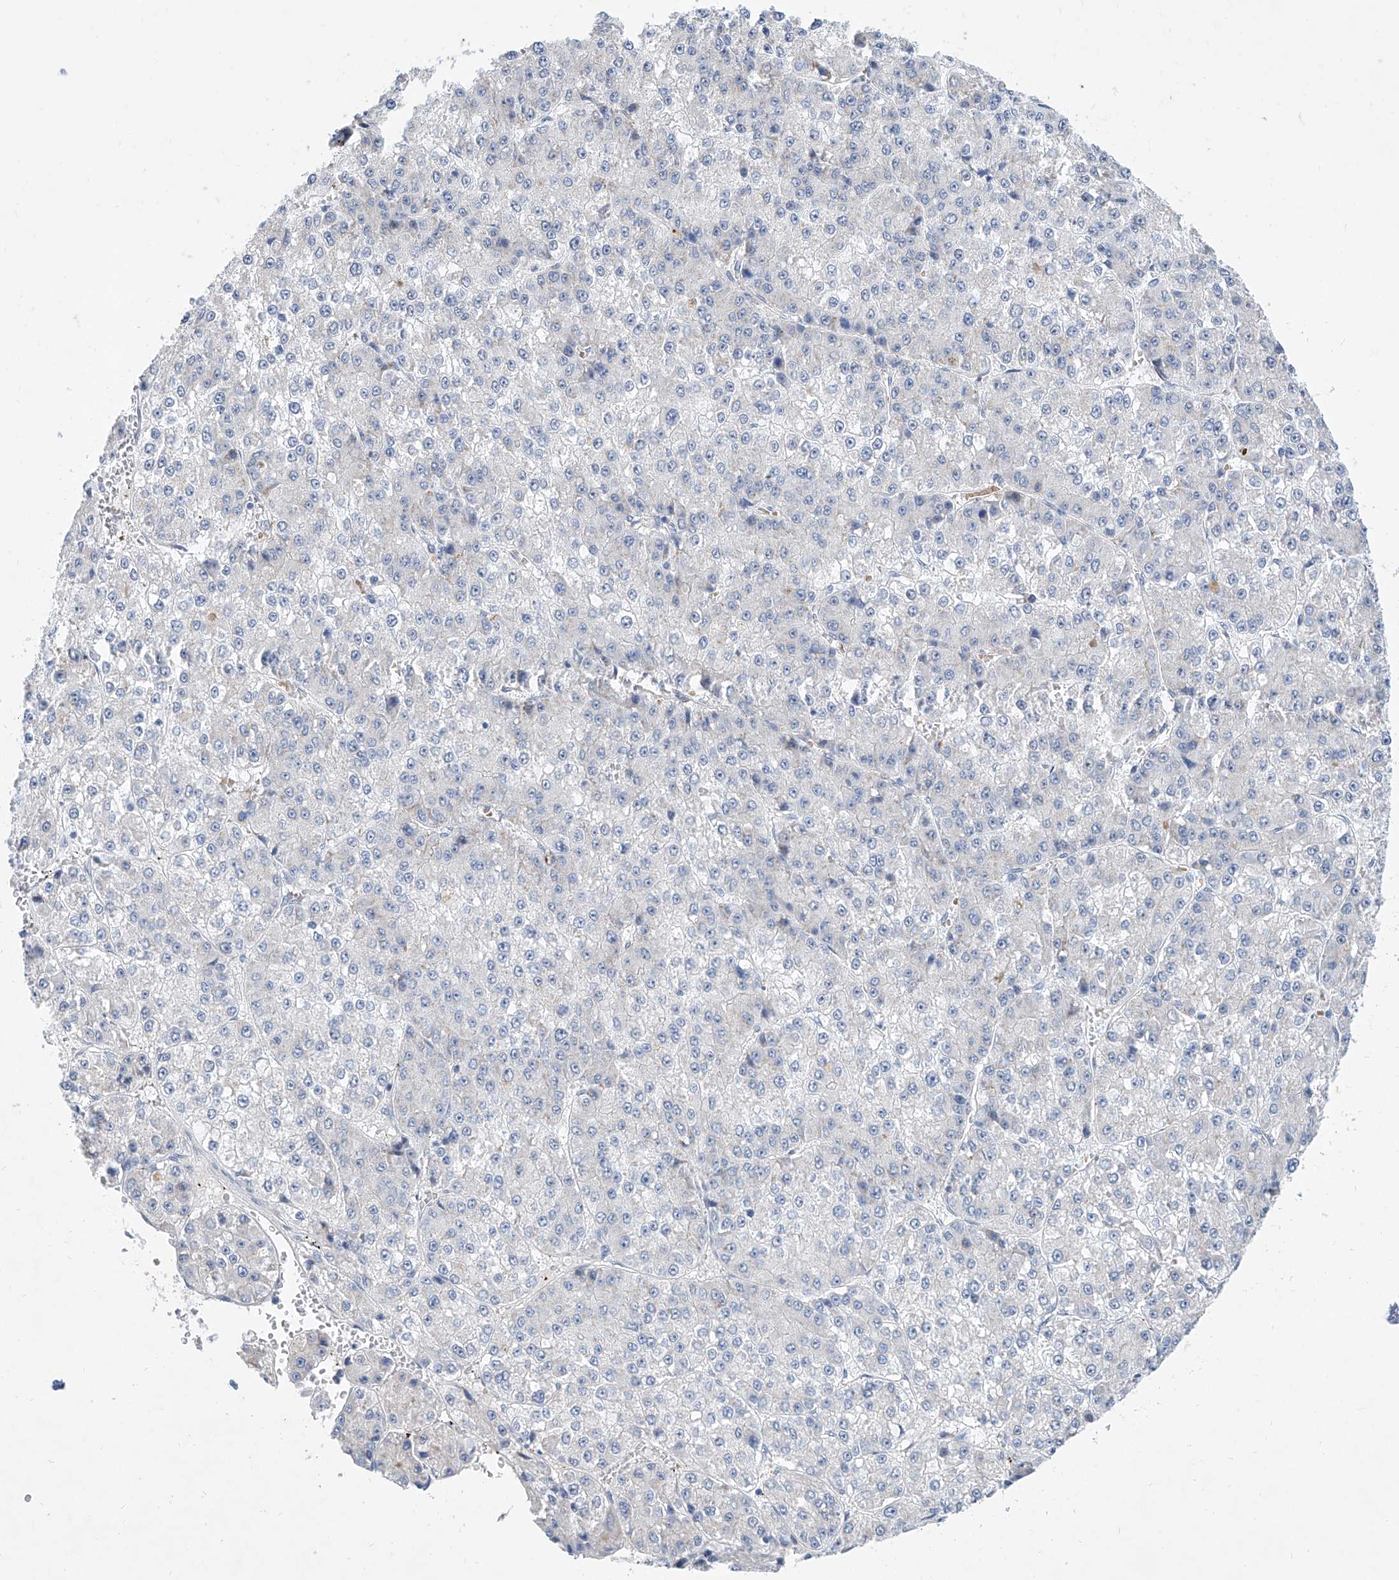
{"staining": {"intensity": "negative", "quantity": "none", "location": "none"}, "tissue": "liver cancer", "cell_type": "Tumor cells", "image_type": "cancer", "snomed": [{"axis": "morphology", "description": "Carcinoma, Hepatocellular, NOS"}, {"axis": "topography", "description": "Liver"}], "caption": "This histopathology image is of hepatocellular carcinoma (liver) stained with immunohistochemistry (IHC) to label a protein in brown with the nuclei are counter-stained blue. There is no staining in tumor cells.", "gene": "BPTF", "patient": {"sex": "female", "age": 73}}